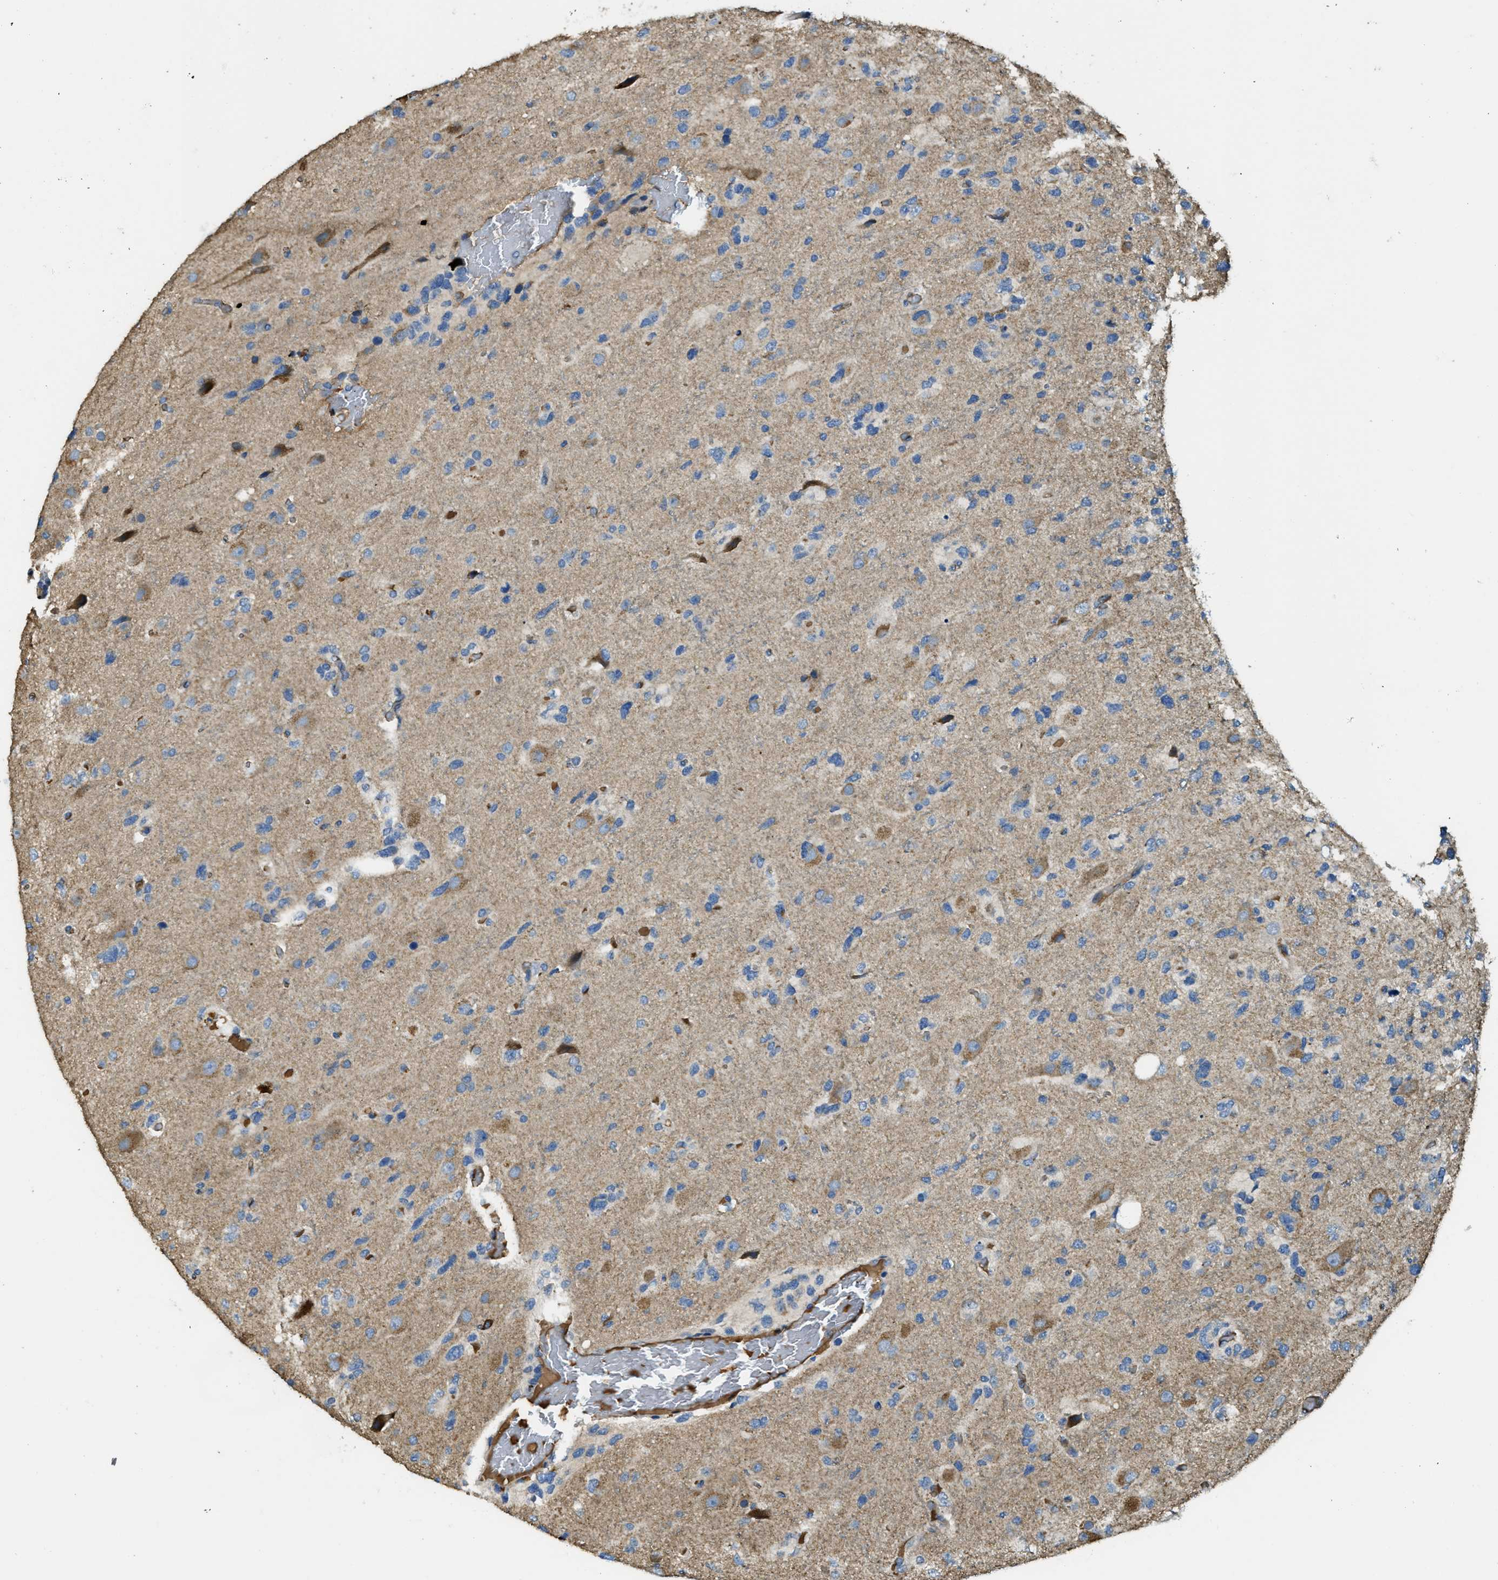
{"staining": {"intensity": "moderate", "quantity": "<25%", "location": "cytoplasmic/membranous"}, "tissue": "glioma", "cell_type": "Tumor cells", "image_type": "cancer", "snomed": [{"axis": "morphology", "description": "Glioma, malignant, High grade"}, {"axis": "topography", "description": "Brain"}], "caption": "An image of glioma stained for a protein displays moderate cytoplasmic/membranous brown staining in tumor cells.", "gene": "RIPK2", "patient": {"sex": "female", "age": 58}}